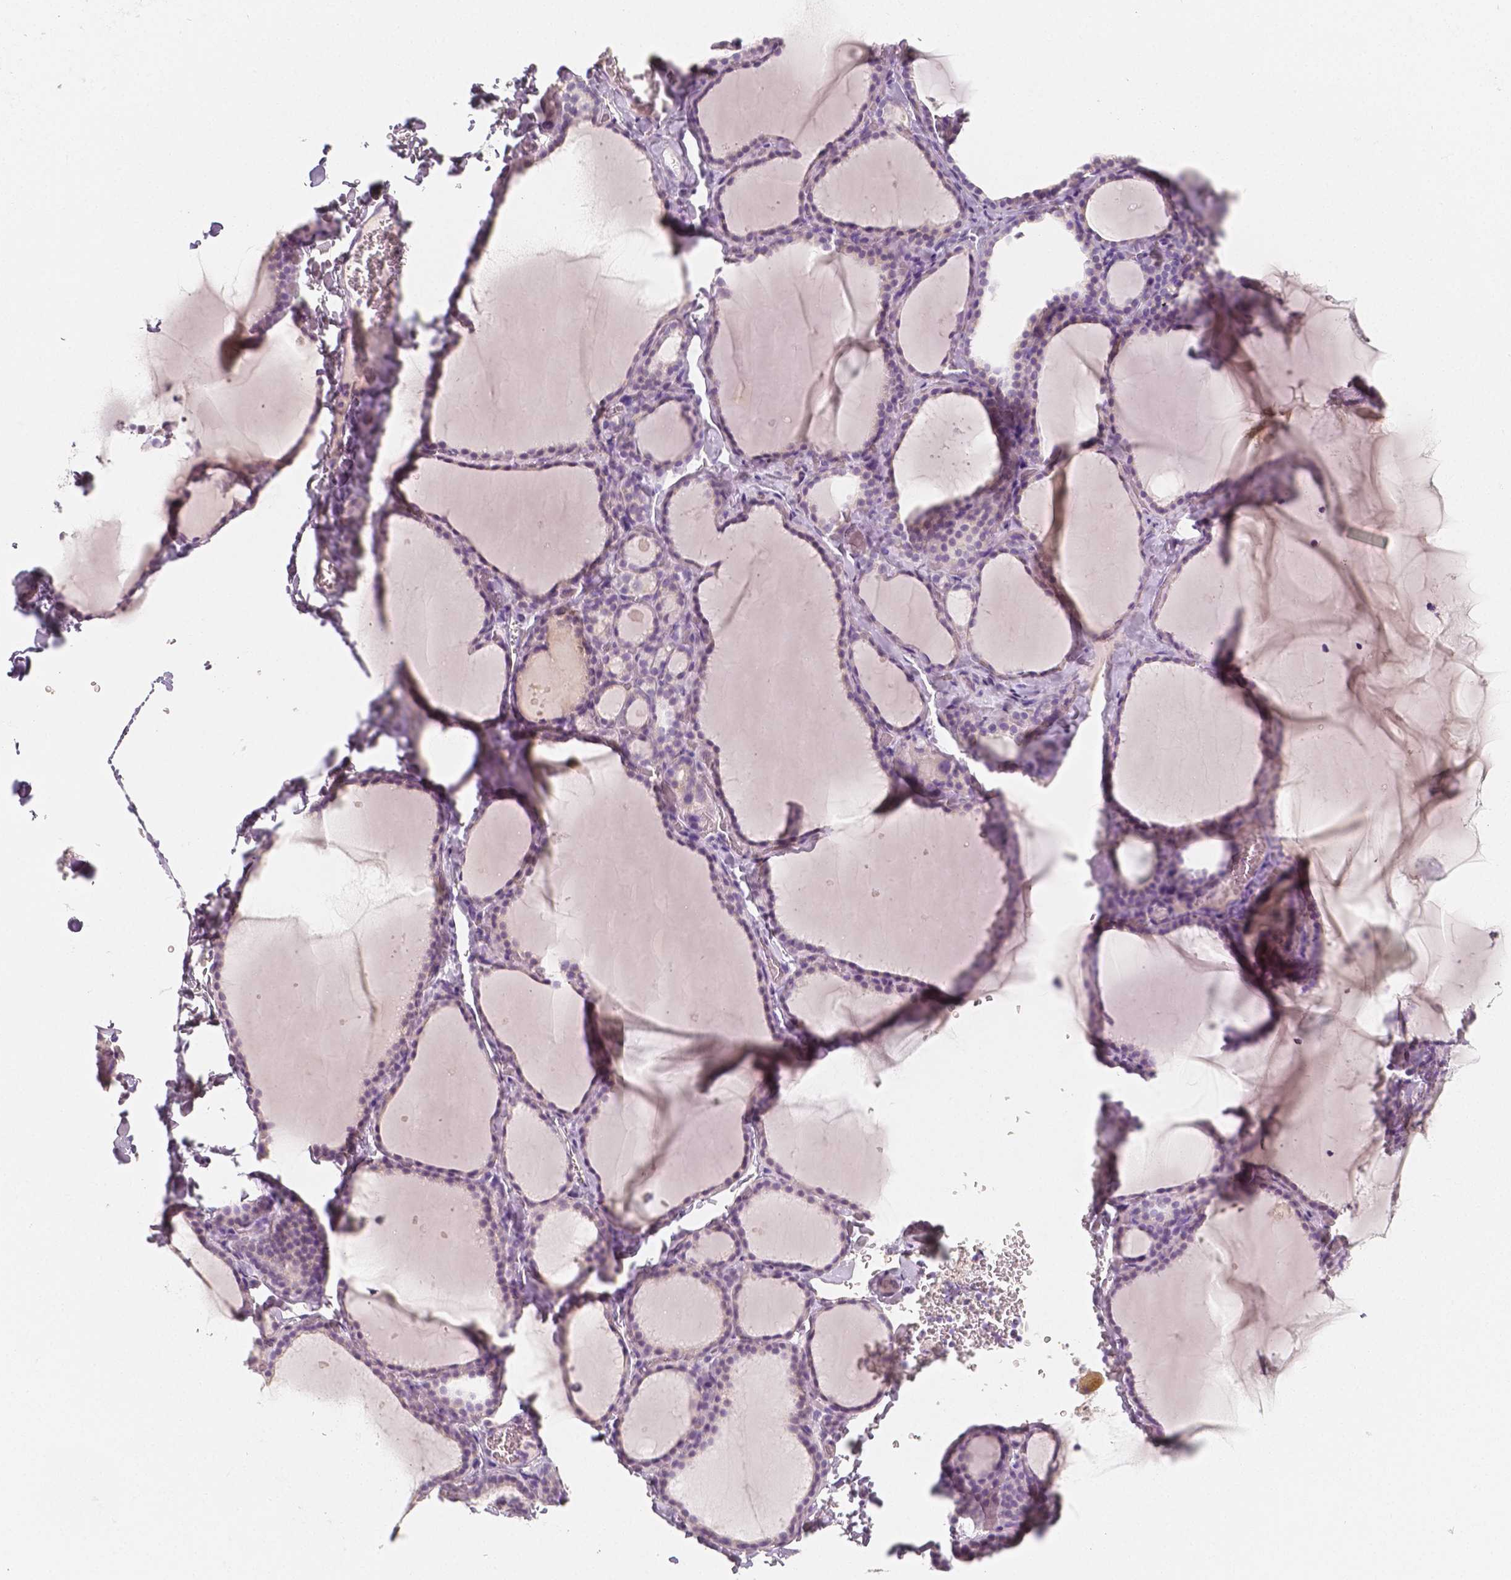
{"staining": {"intensity": "negative", "quantity": "none", "location": "none"}, "tissue": "thyroid gland", "cell_type": "Glandular cells", "image_type": "normal", "snomed": [{"axis": "morphology", "description": "Normal tissue, NOS"}, {"axis": "topography", "description": "Thyroid gland"}], "caption": "IHC histopathology image of unremarkable thyroid gland: human thyroid gland stained with DAB (3,3'-diaminobenzidine) displays no significant protein positivity in glandular cells.", "gene": "NECAB2", "patient": {"sex": "female", "age": 22}}